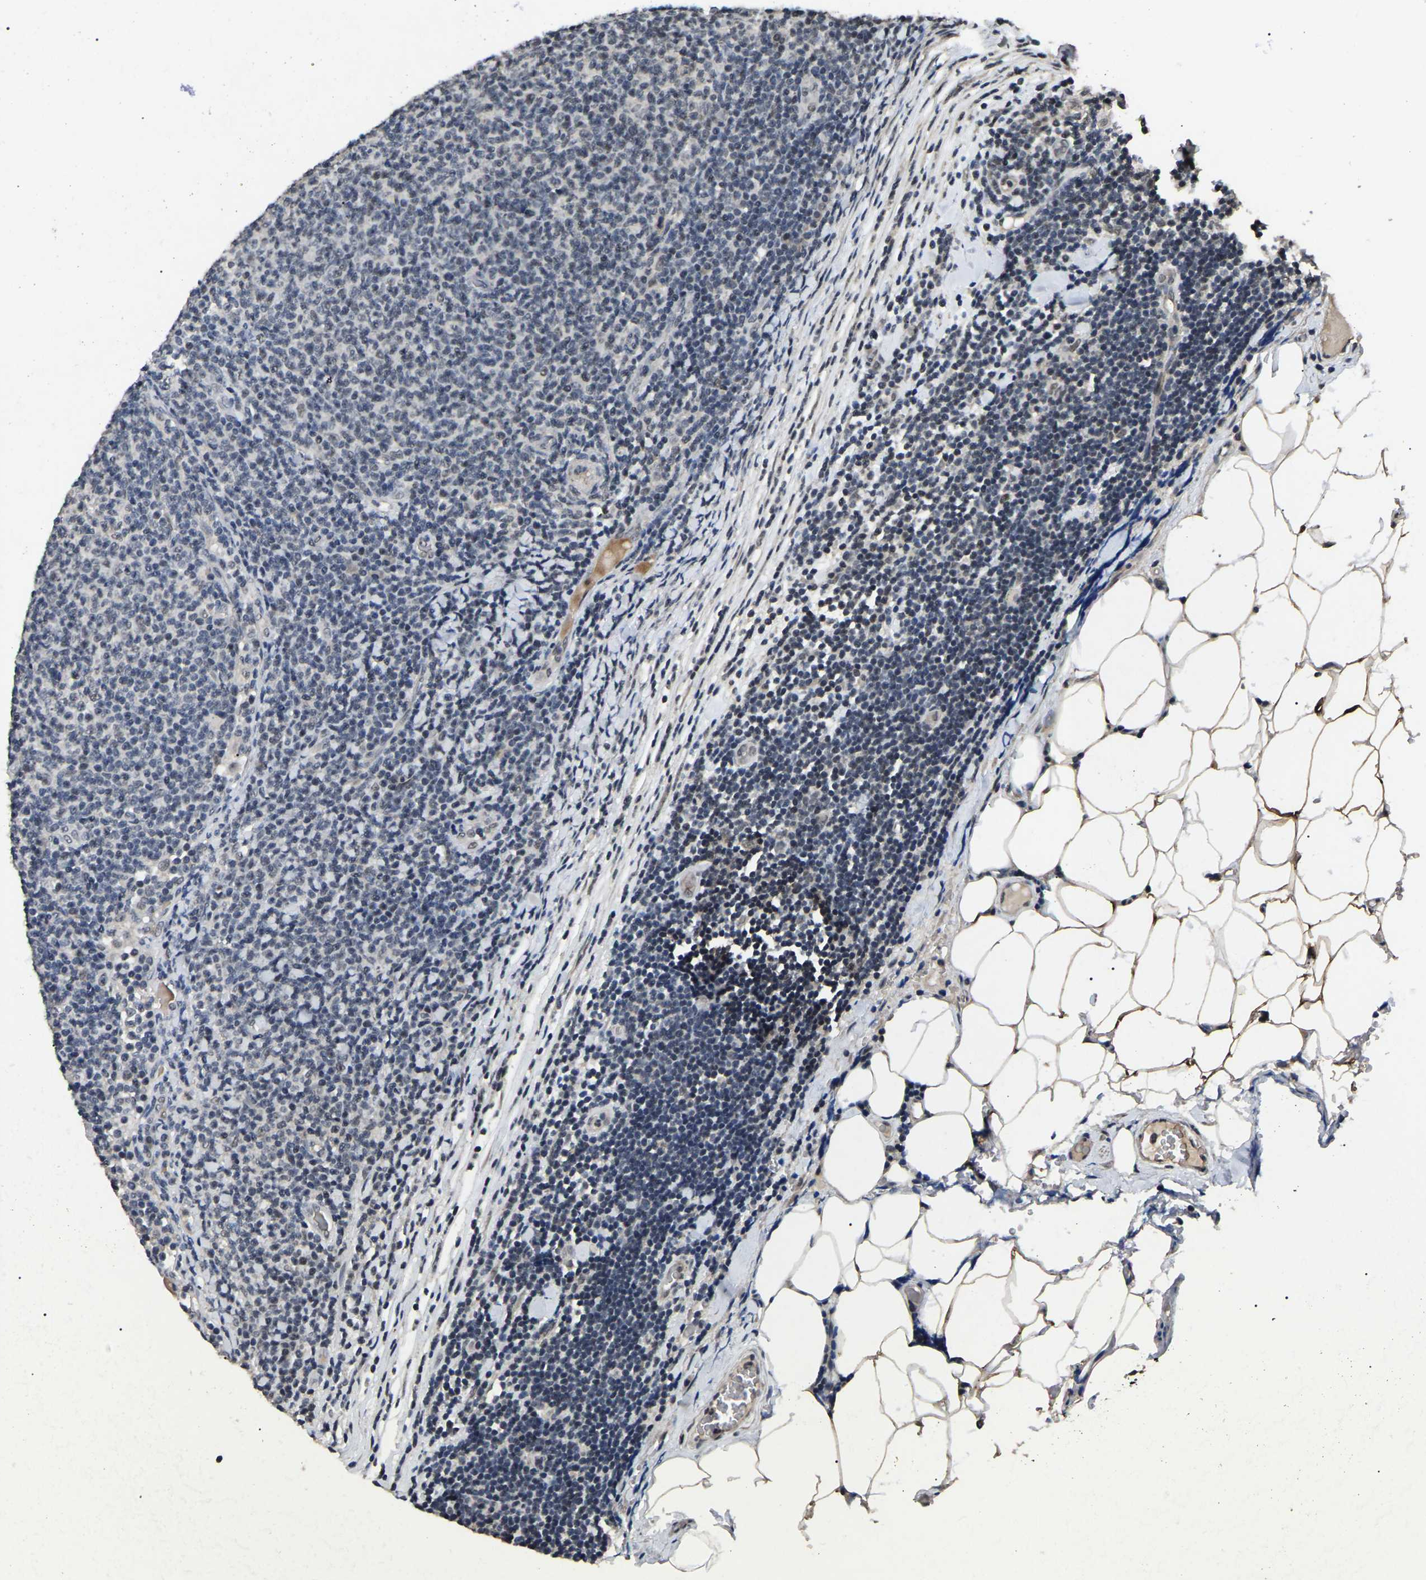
{"staining": {"intensity": "negative", "quantity": "none", "location": "none"}, "tissue": "lymphoma", "cell_type": "Tumor cells", "image_type": "cancer", "snomed": [{"axis": "morphology", "description": "Malignant lymphoma, non-Hodgkin's type, Low grade"}, {"axis": "topography", "description": "Lymph node"}], "caption": "IHC micrograph of neoplastic tissue: lymphoma stained with DAB displays no significant protein positivity in tumor cells. (DAB IHC with hematoxylin counter stain).", "gene": "PPM1E", "patient": {"sex": "male", "age": 66}}